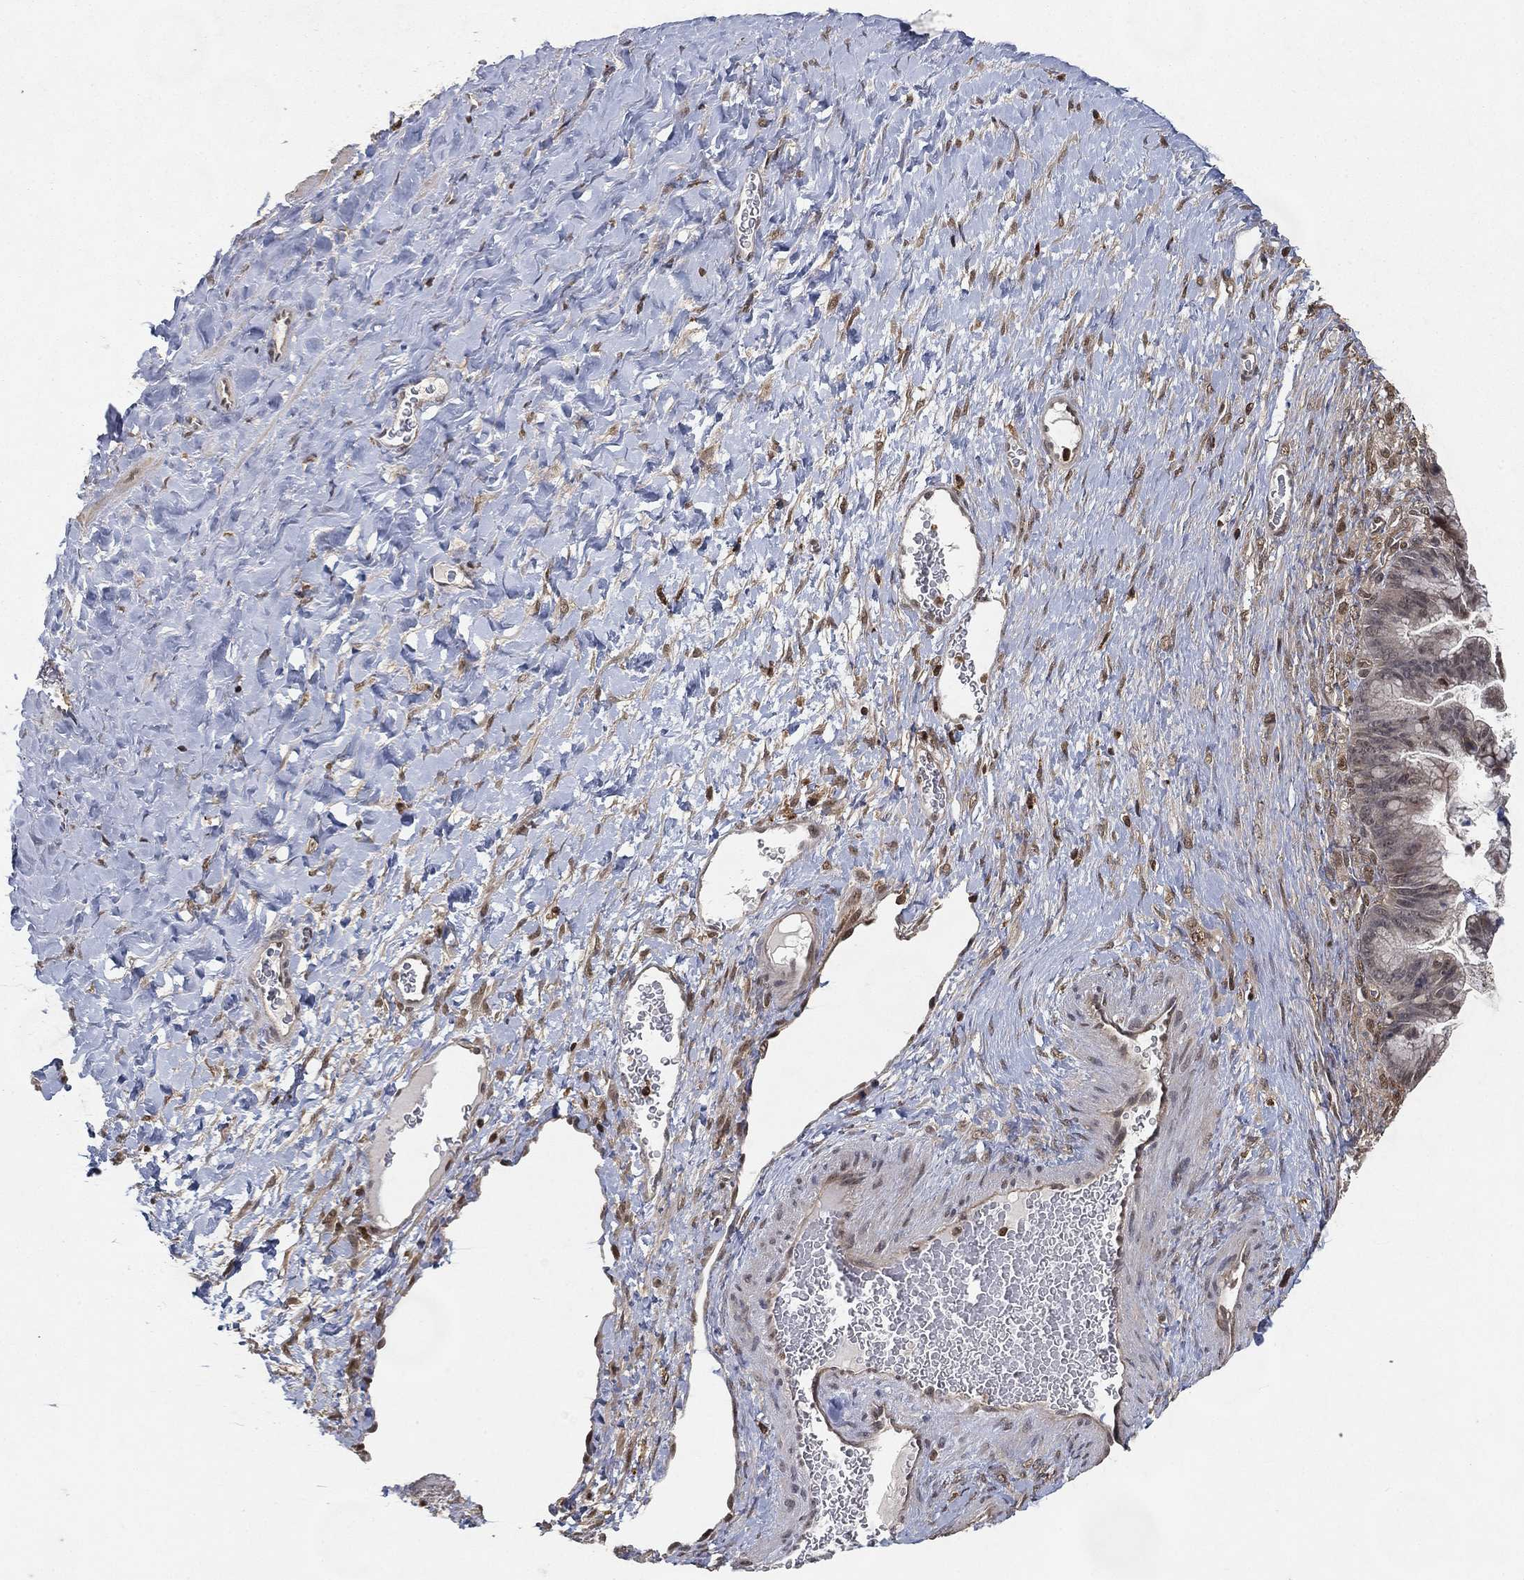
{"staining": {"intensity": "negative", "quantity": "none", "location": "none"}, "tissue": "ovarian cancer", "cell_type": "Tumor cells", "image_type": "cancer", "snomed": [{"axis": "morphology", "description": "Cystadenocarcinoma, mucinous, NOS"}, {"axis": "topography", "description": "Ovary"}], "caption": "Immunohistochemistry of human ovarian cancer displays no positivity in tumor cells.", "gene": "WDR26", "patient": {"sex": "female", "age": 67}}